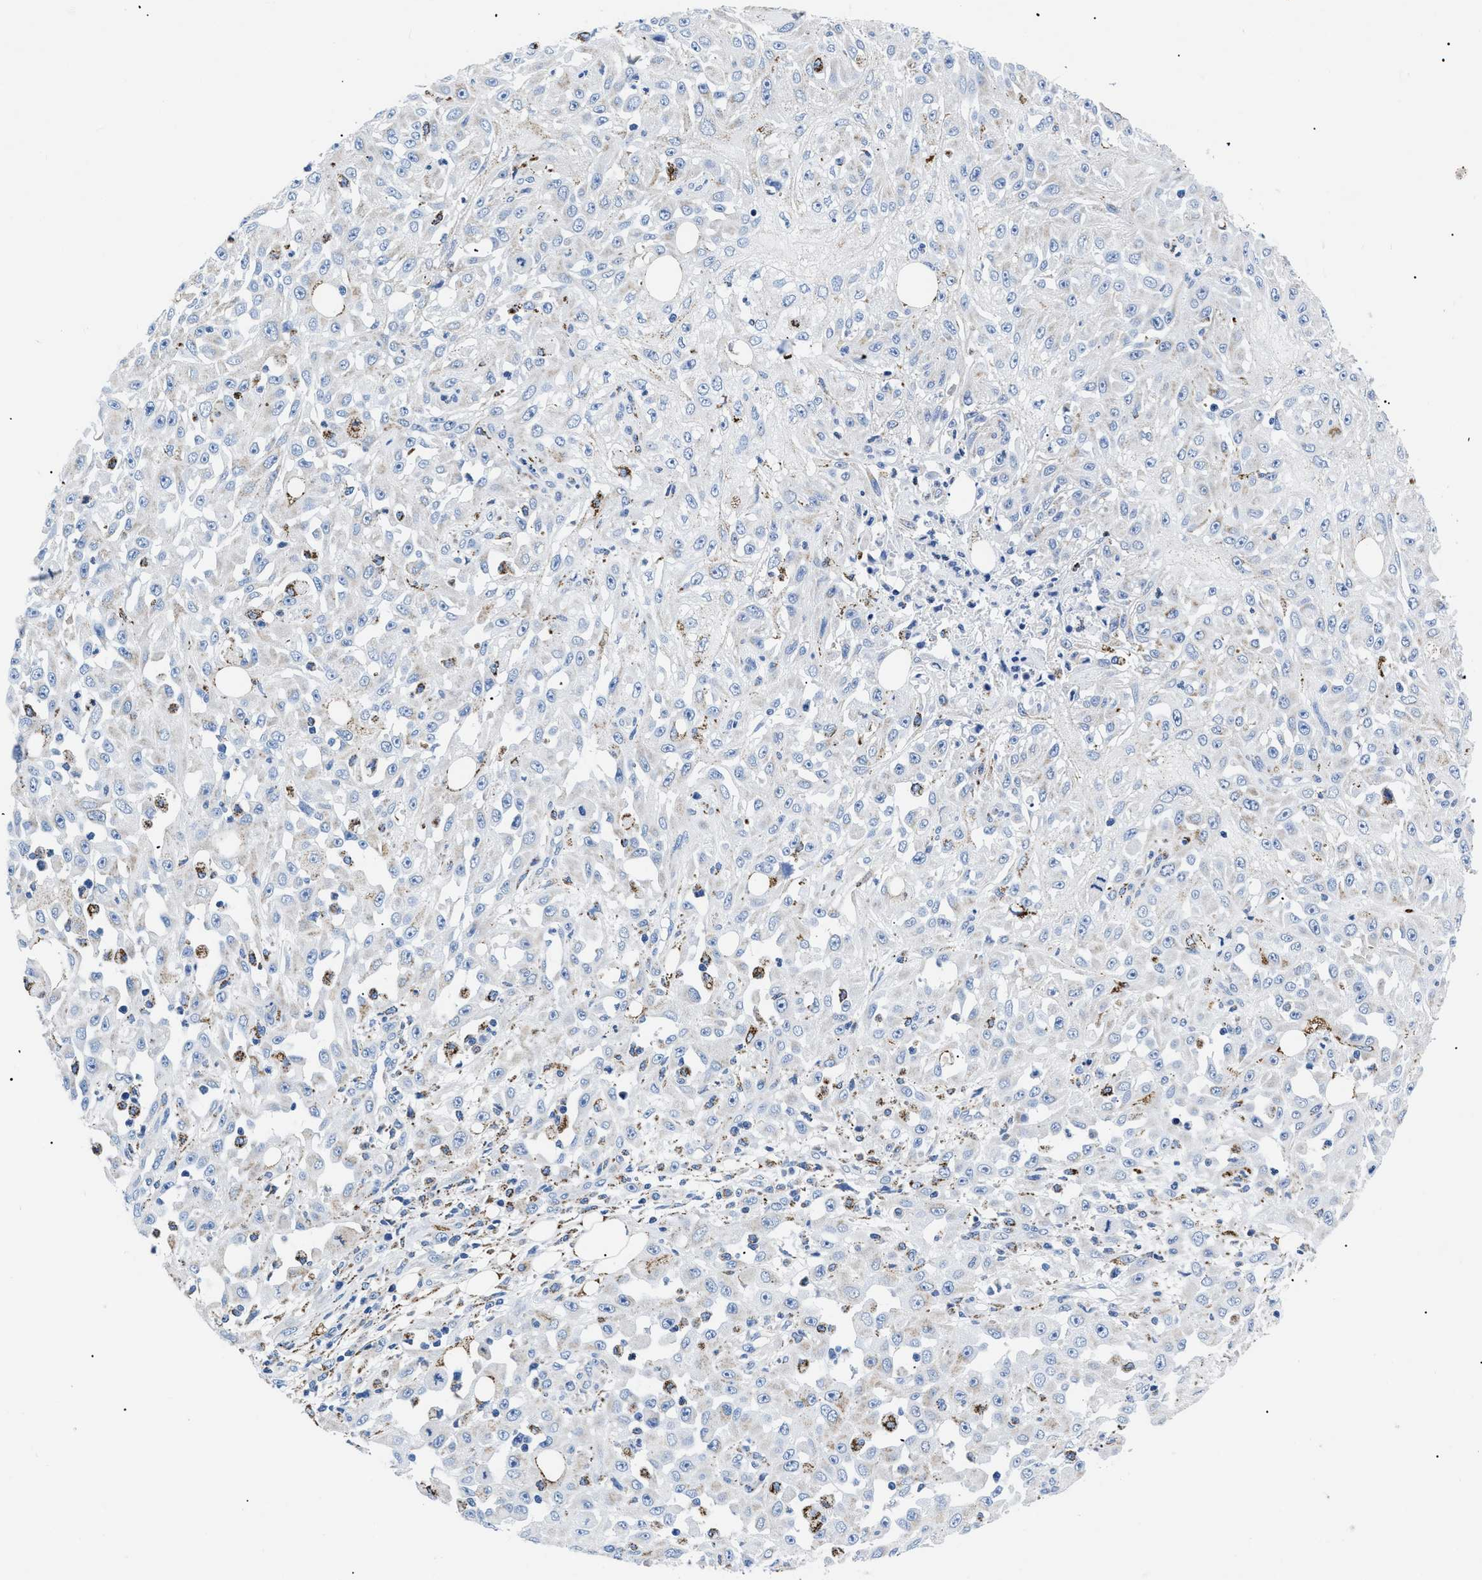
{"staining": {"intensity": "negative", "quantity": "none", "location": "none"}, "tissue": "skin cancer", "cell_type": "Tumor cells", "image_type": "cancer", "snomed": [{"axis": "morphology", "description": "Squamous cell carcinoma, NOS"}, {"axis": "morphology", "description": "Squamous cell carcinoma, metastatic, NOS"}, {"axis": "topography", "description": "Skin"}, {"axis": "topography", "description": "Lymph node"}], "caption": "Skin cancer (squamous cell carcinoma) stained for a protein using immunohistochemistry exhibits no positivity tumor cells.", "gene": "GPR149", "patient": {"sex": "male", "age": 75}}